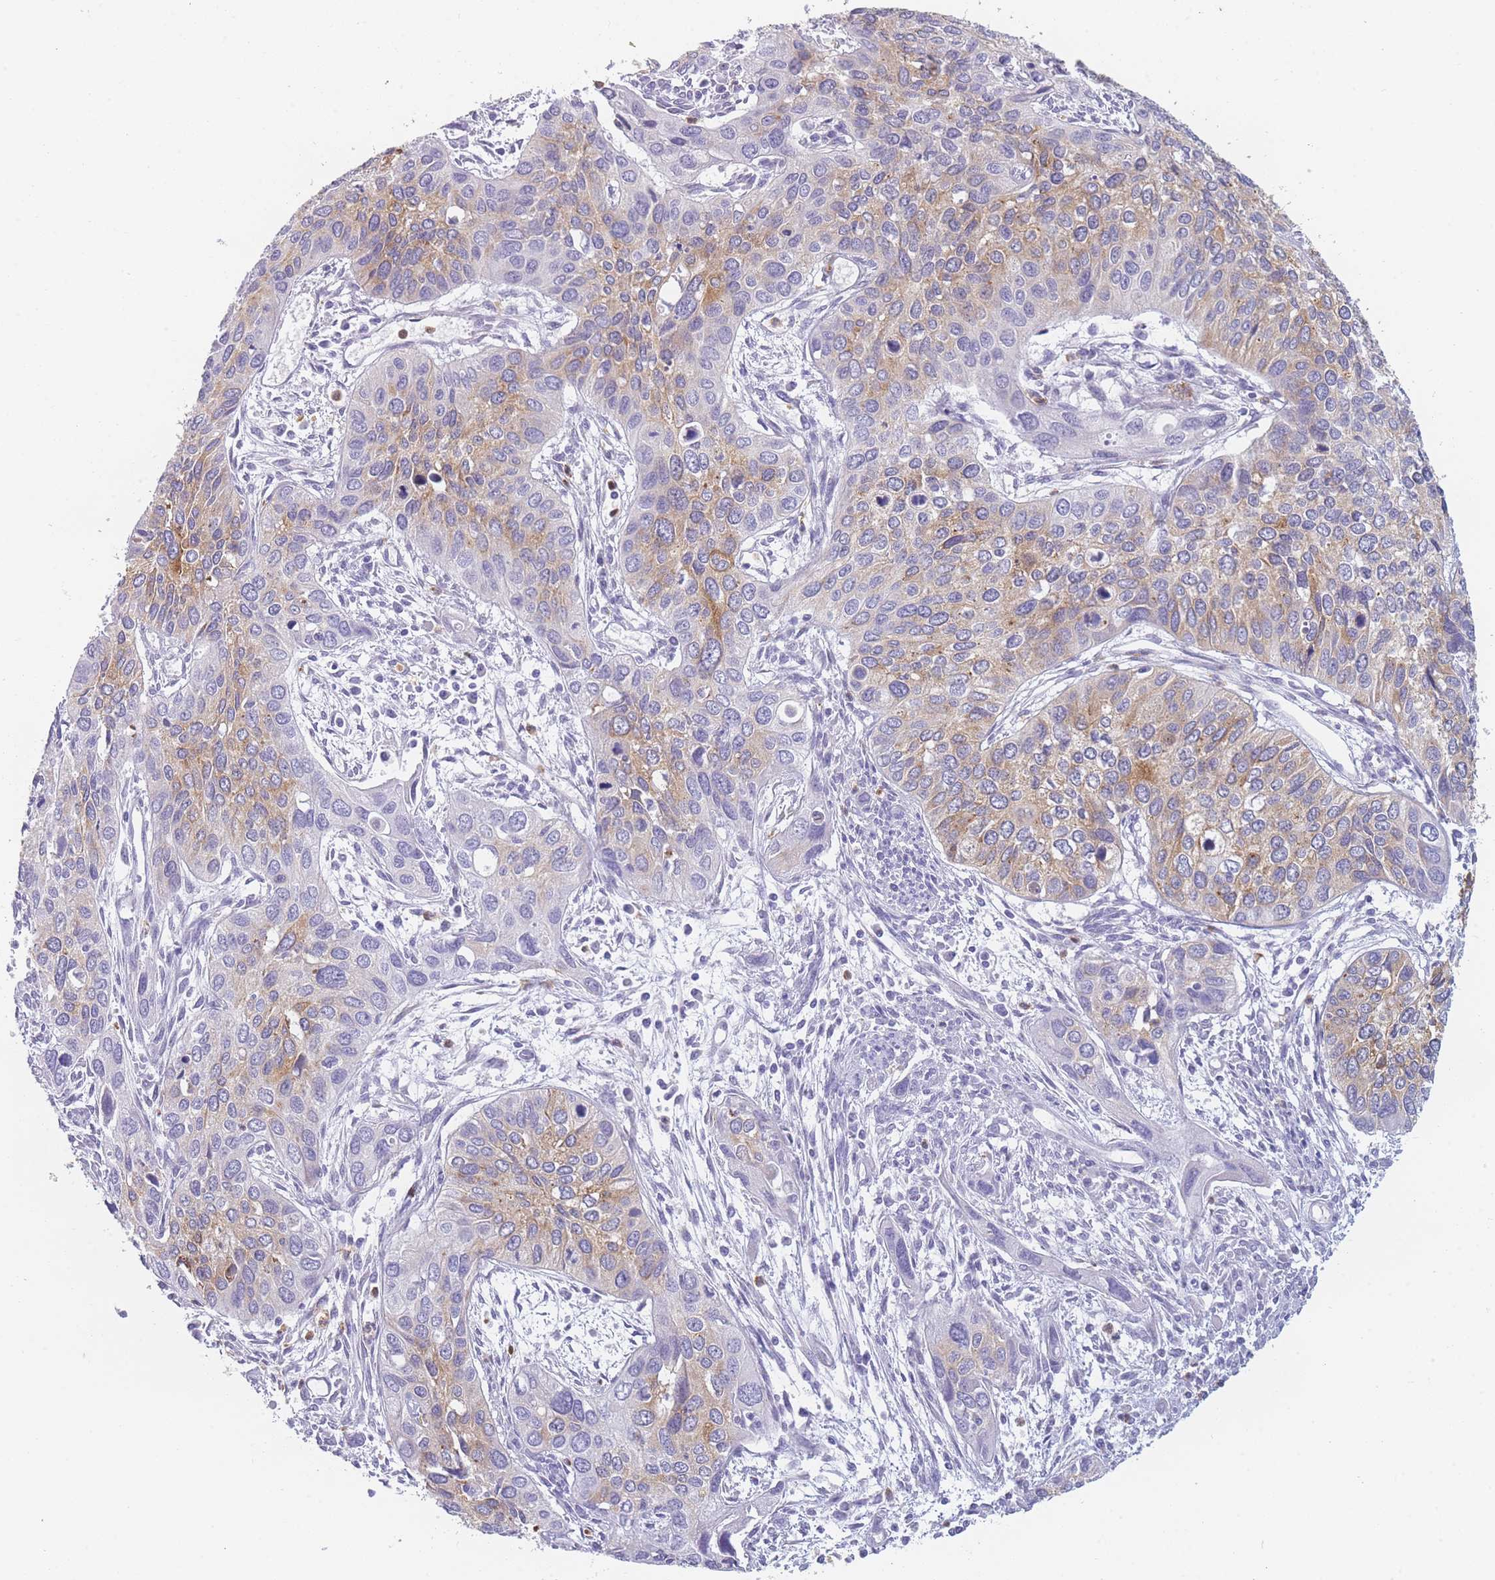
{"staining": {"intensity": "moderate", "quantity": "<25%", "location": "cytoplasmic/membranous"}, "tissue": "cervical cancer", "cell_type": "Tumor cells", "image_type": "cancer", "snomed": [{"axis": "morphology", "description": "Squamous cell carcinoma, NOS"}, {"axis": "topography", "description": "Cervix"}], "caption": "Protein expression analysis of human cervical squamous cell carcinoma reveals moderate cytoplasmic/membranous expression in approximately <25% of tumor cells.", "gene": "ZNF627", "patient": {"sex": "female", "age": 55}}